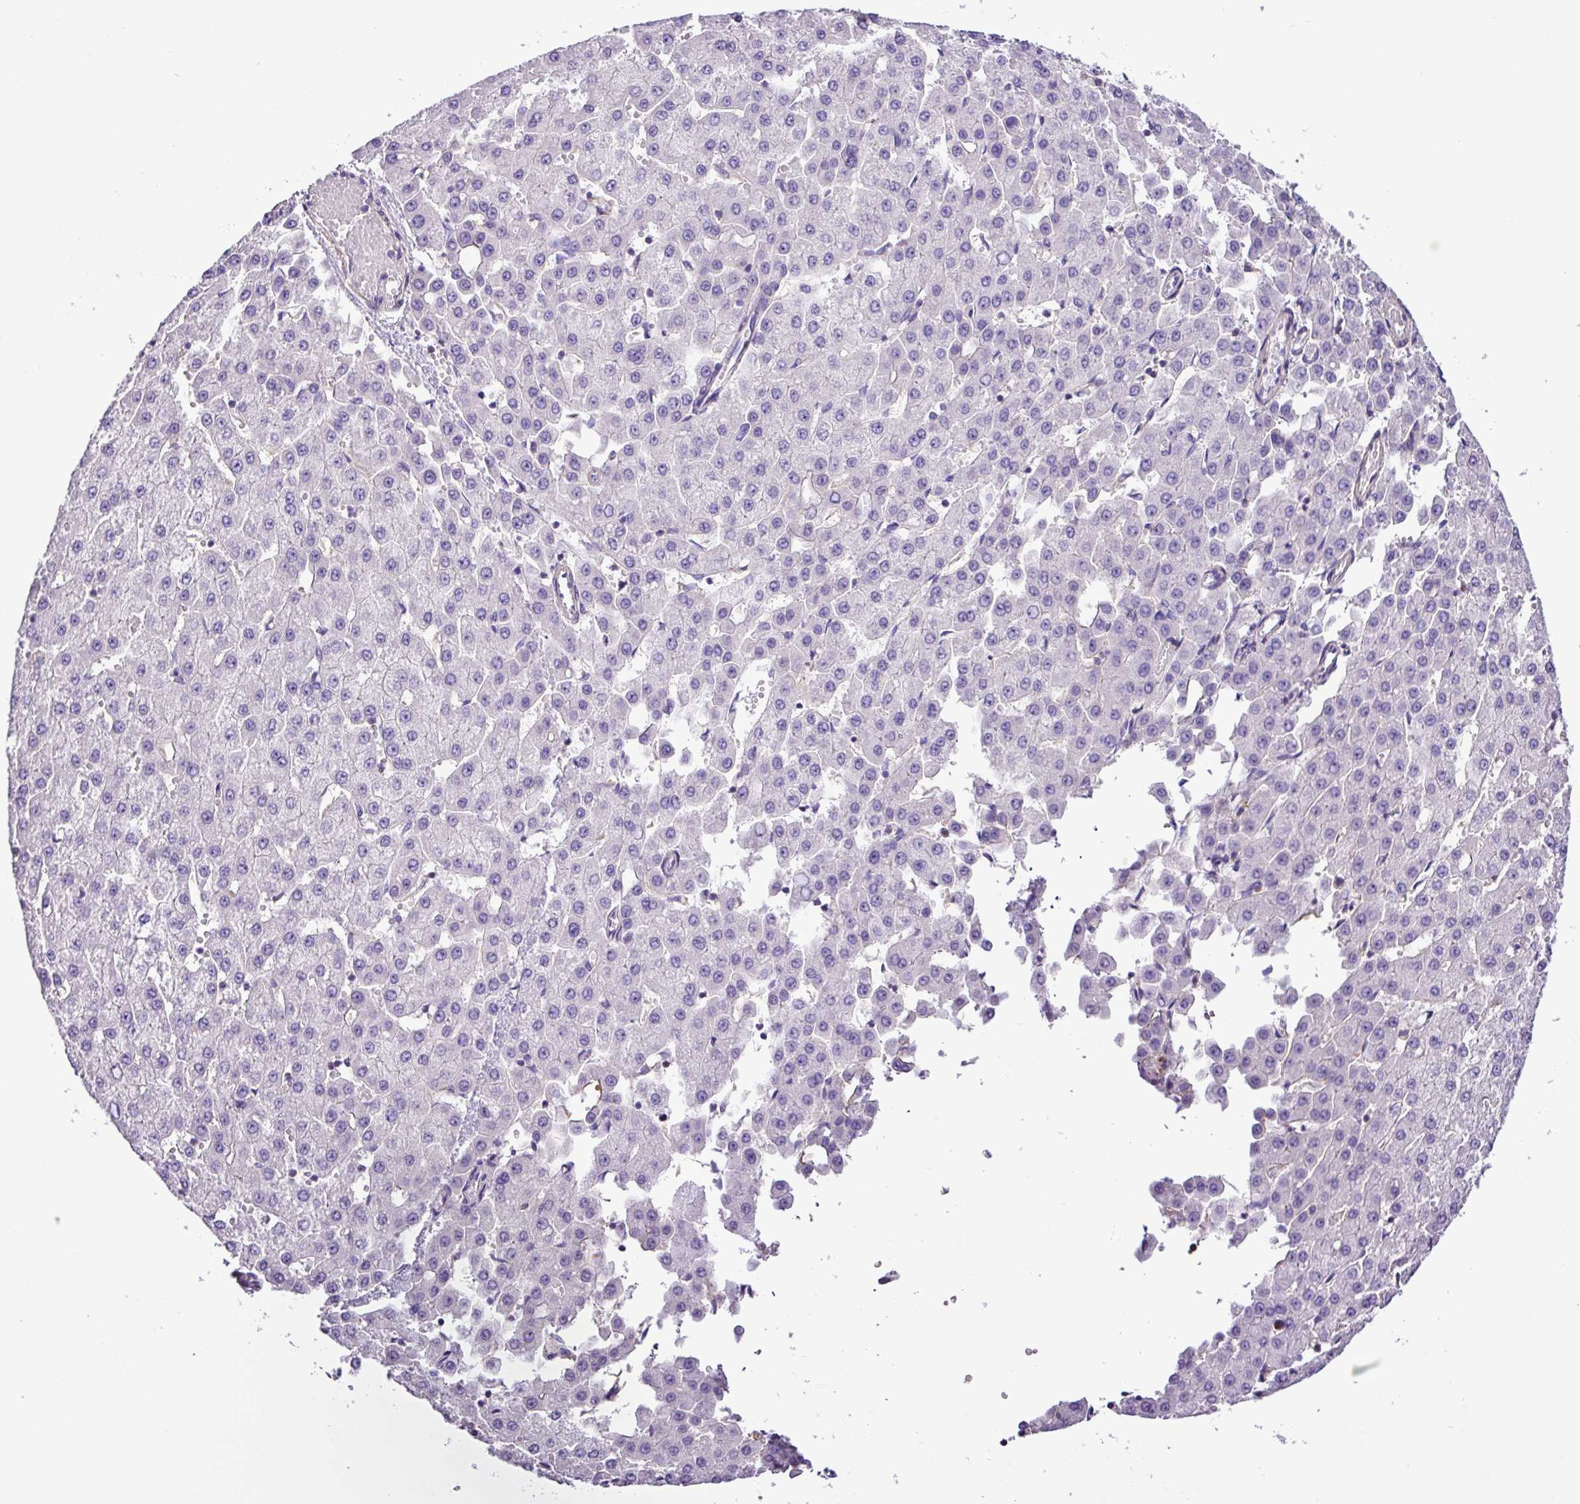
{"staining": {"intensity": "negative", "quantity": "none", "location": "none"}, "tissue": "liver cancer", "cell_type": "Tumor cells", "image_type": "cancer", "snomed": [{"axis": "morphology", "description": "Carcinoma, Hepatocellular, NOS"}, {"axis": "topography", "description": "Liver"}], "caption": "Tumor cells are negative for brown protein staining in liver cancer (hepatocellular carcinoma). Nuclei are stained in blue.", "gene": "ZNF334", "patient": {"sex": "male", "age": 47}}